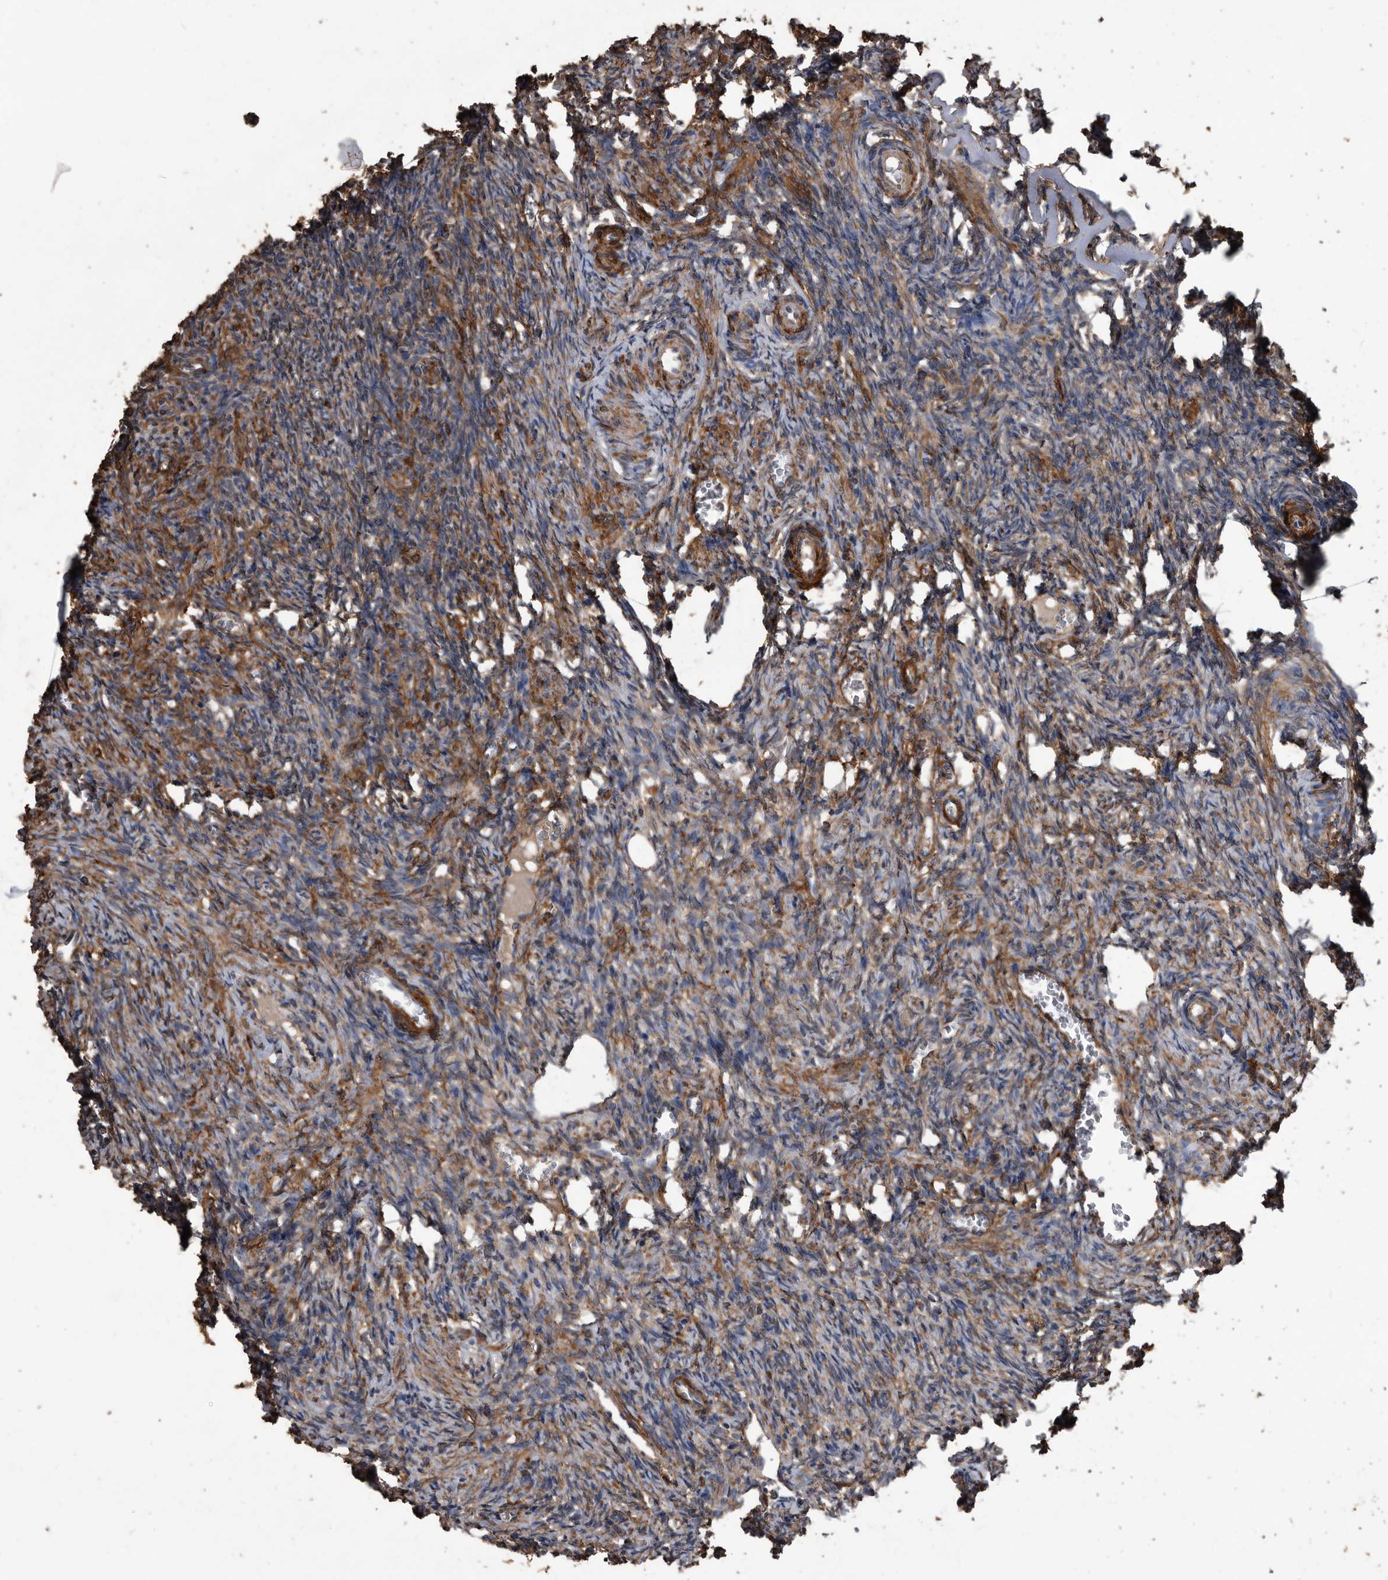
{"staining": {"intensity": "moderate", "quantity": "25%-75%", "location": "cytoplasmic/membranous"}, "tissue": "ovary", "cell_type": "Ovarian stroma cells", "image_type": "normal", "snomed": [{"axis": "morphology", "description": "Normal tissue, NOS"}, {"axis": "topography", "description": "Ovary"}], "caption": "High-magnification brightfield microscopy of unremarkable ovary stained with DAB (3,3'-diaminobenzidine) (brown) and counterstained with hematoxylin (blue). ovarian stroma cells exhibit moderate cytoplasmic/membranous expression is seen in approximately25%-75% of cells.", "gene": "NRBP1", "patient": {"sex": "female", "age": 27}}